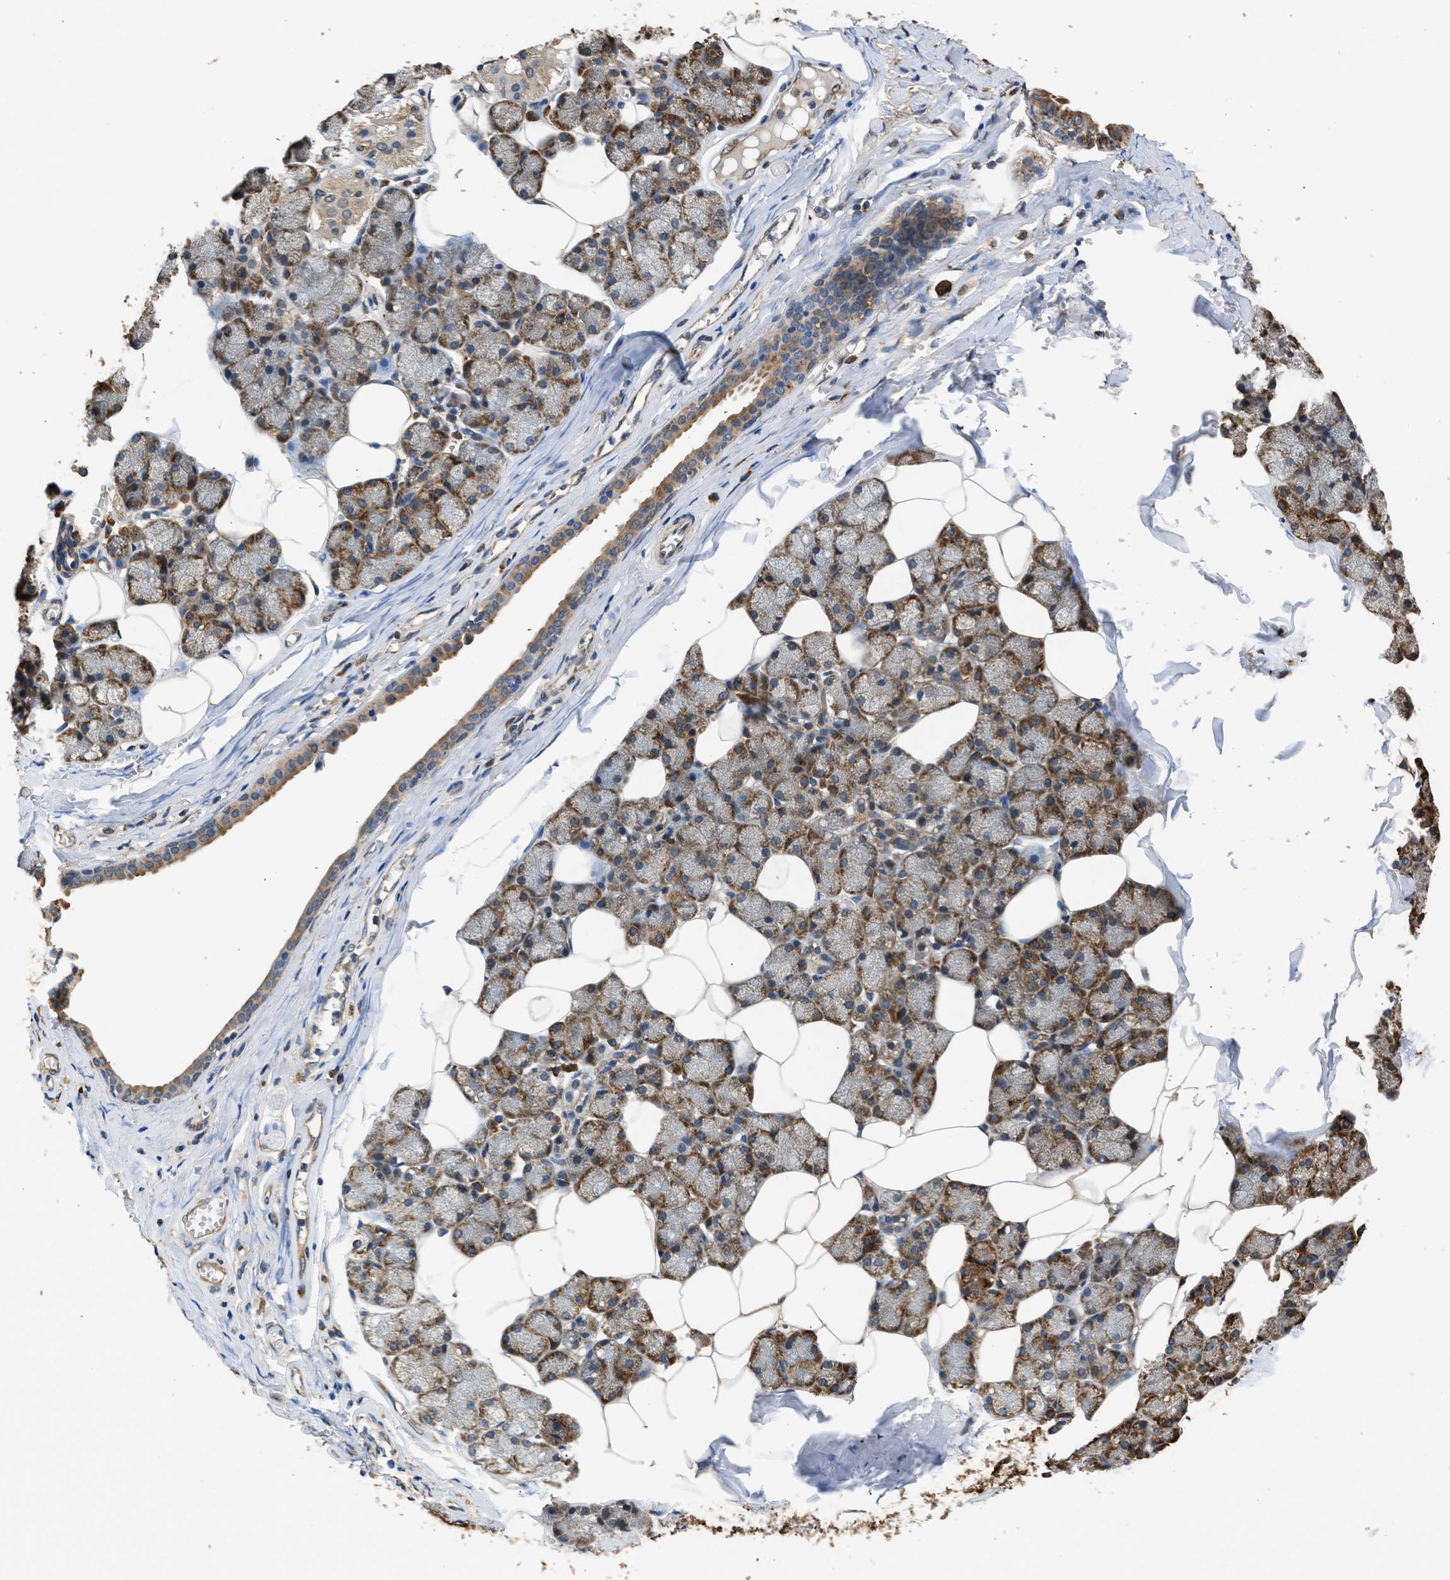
{"staining": {"intensity": "strong", "quantity": ">75%", "location": "cytoplasmic/membranous"}, "tissue": "salivary gland", "cell_type": "Glandular cells", "image_type": "normal", "snomed": [{"axis": "morphology", "description": "Normal tissue, NOS"}, {"axis": "topography", "description": "Salivary gland"}], "caption": "This image shows benign salivary gland stained with IHC to label a protein in brown. The cytoplasmic/membranous of glandular cells show strong positivity for the protein. Nuclei are counter-stained blue.", "gene": "SLC36A4", "patient": {"sex": "male", "age": 62}}